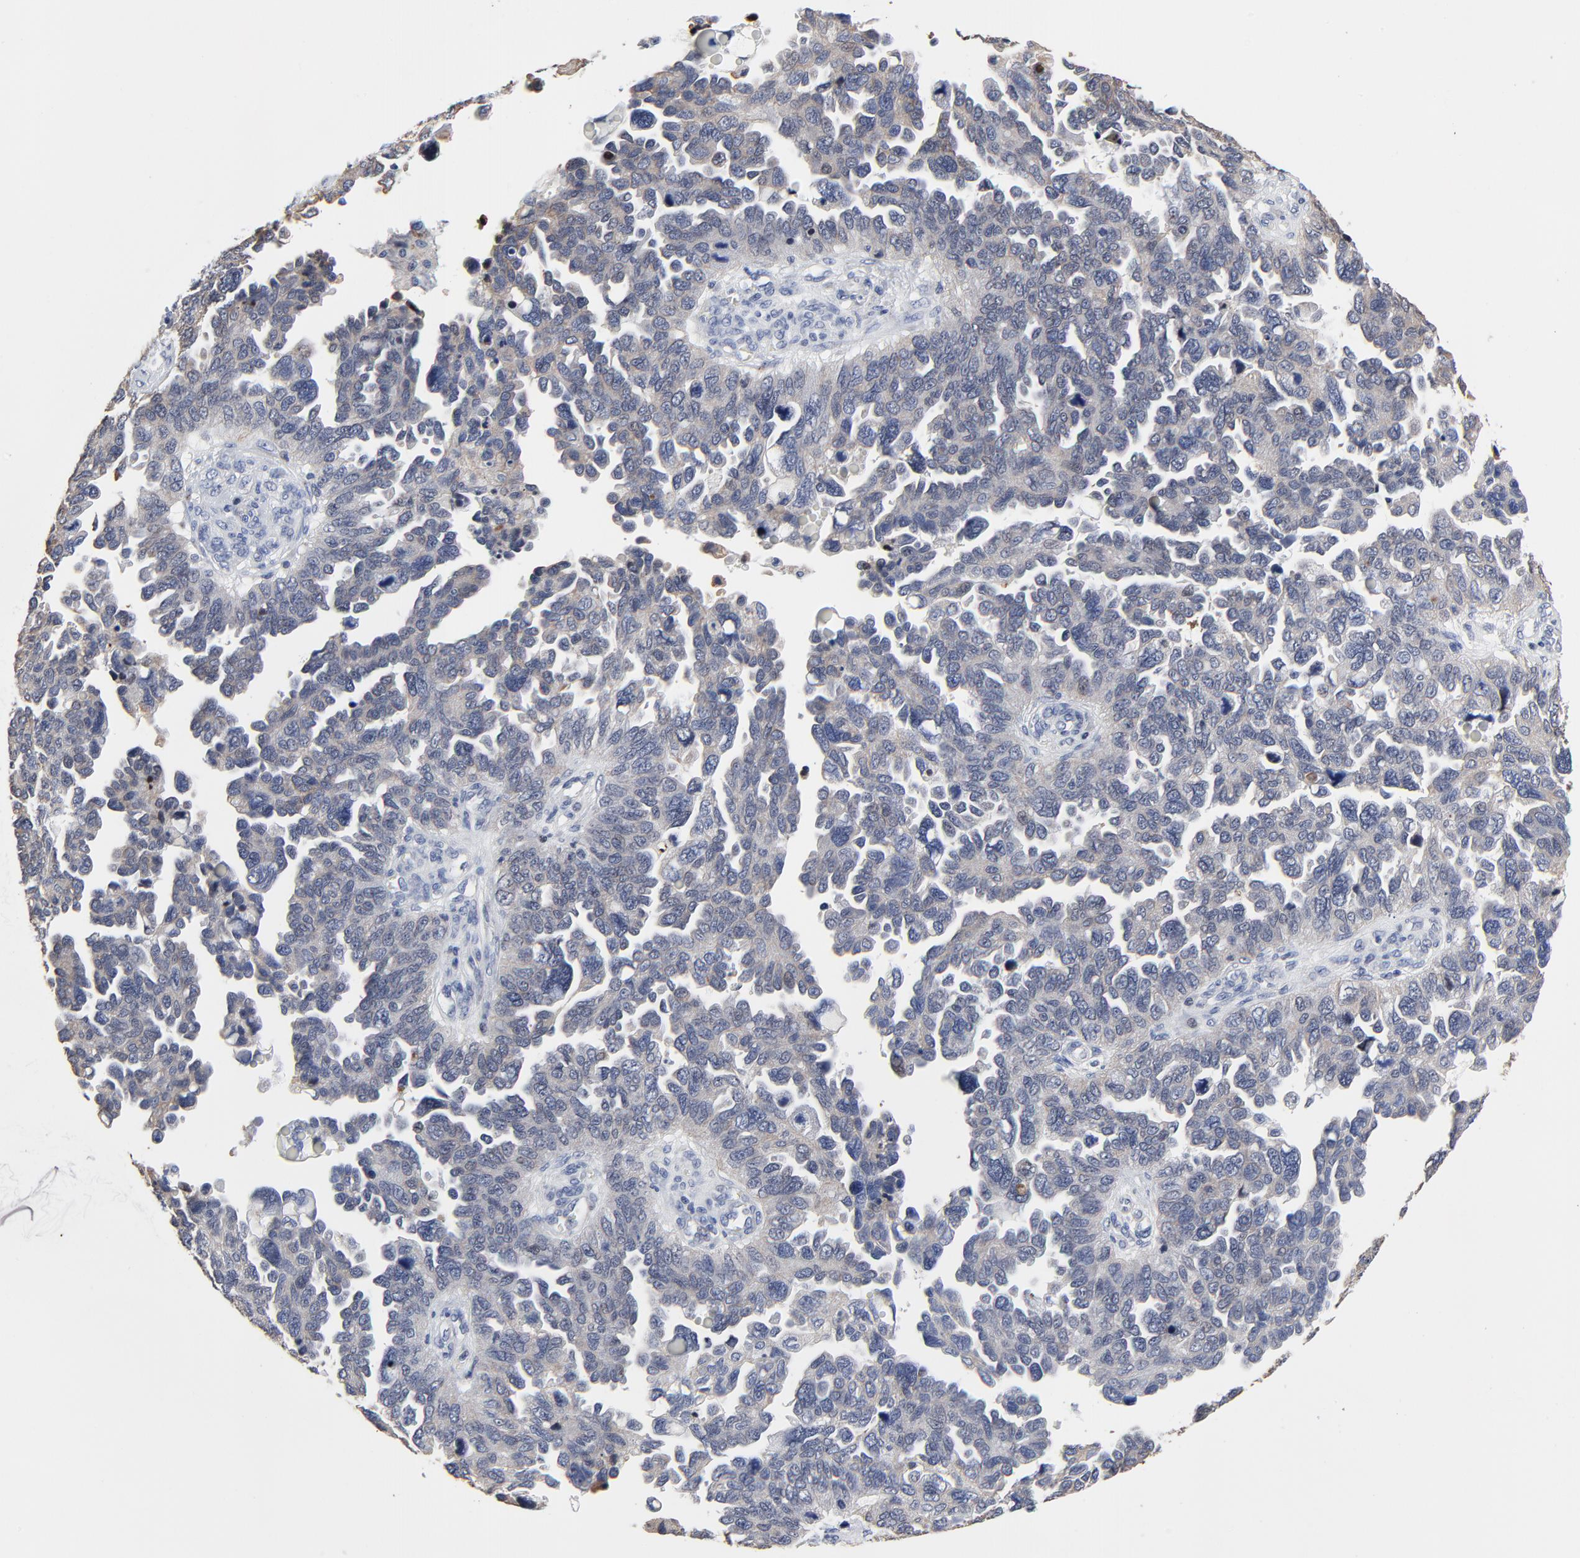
{"staining": {"intensity": "negative", "quantity": "none", "location": "none"}, "tissue": "ovarian cancer", "cell_type": "Tumor cells", "image_type": "cancer", "snomed": [{"axis": "morphology", "description": "Cystadenocarcinoma, serous, NOS"}, {"axis": "topography", "description": "Ovary"}], "caption": "This is an immunohistochemistry histopathology image of serous cystadenocarcinoma (ovarian). There is no expression in tumor cells.", "gene": "LNX1", "patient": {"sex": "female", "age": 64}}